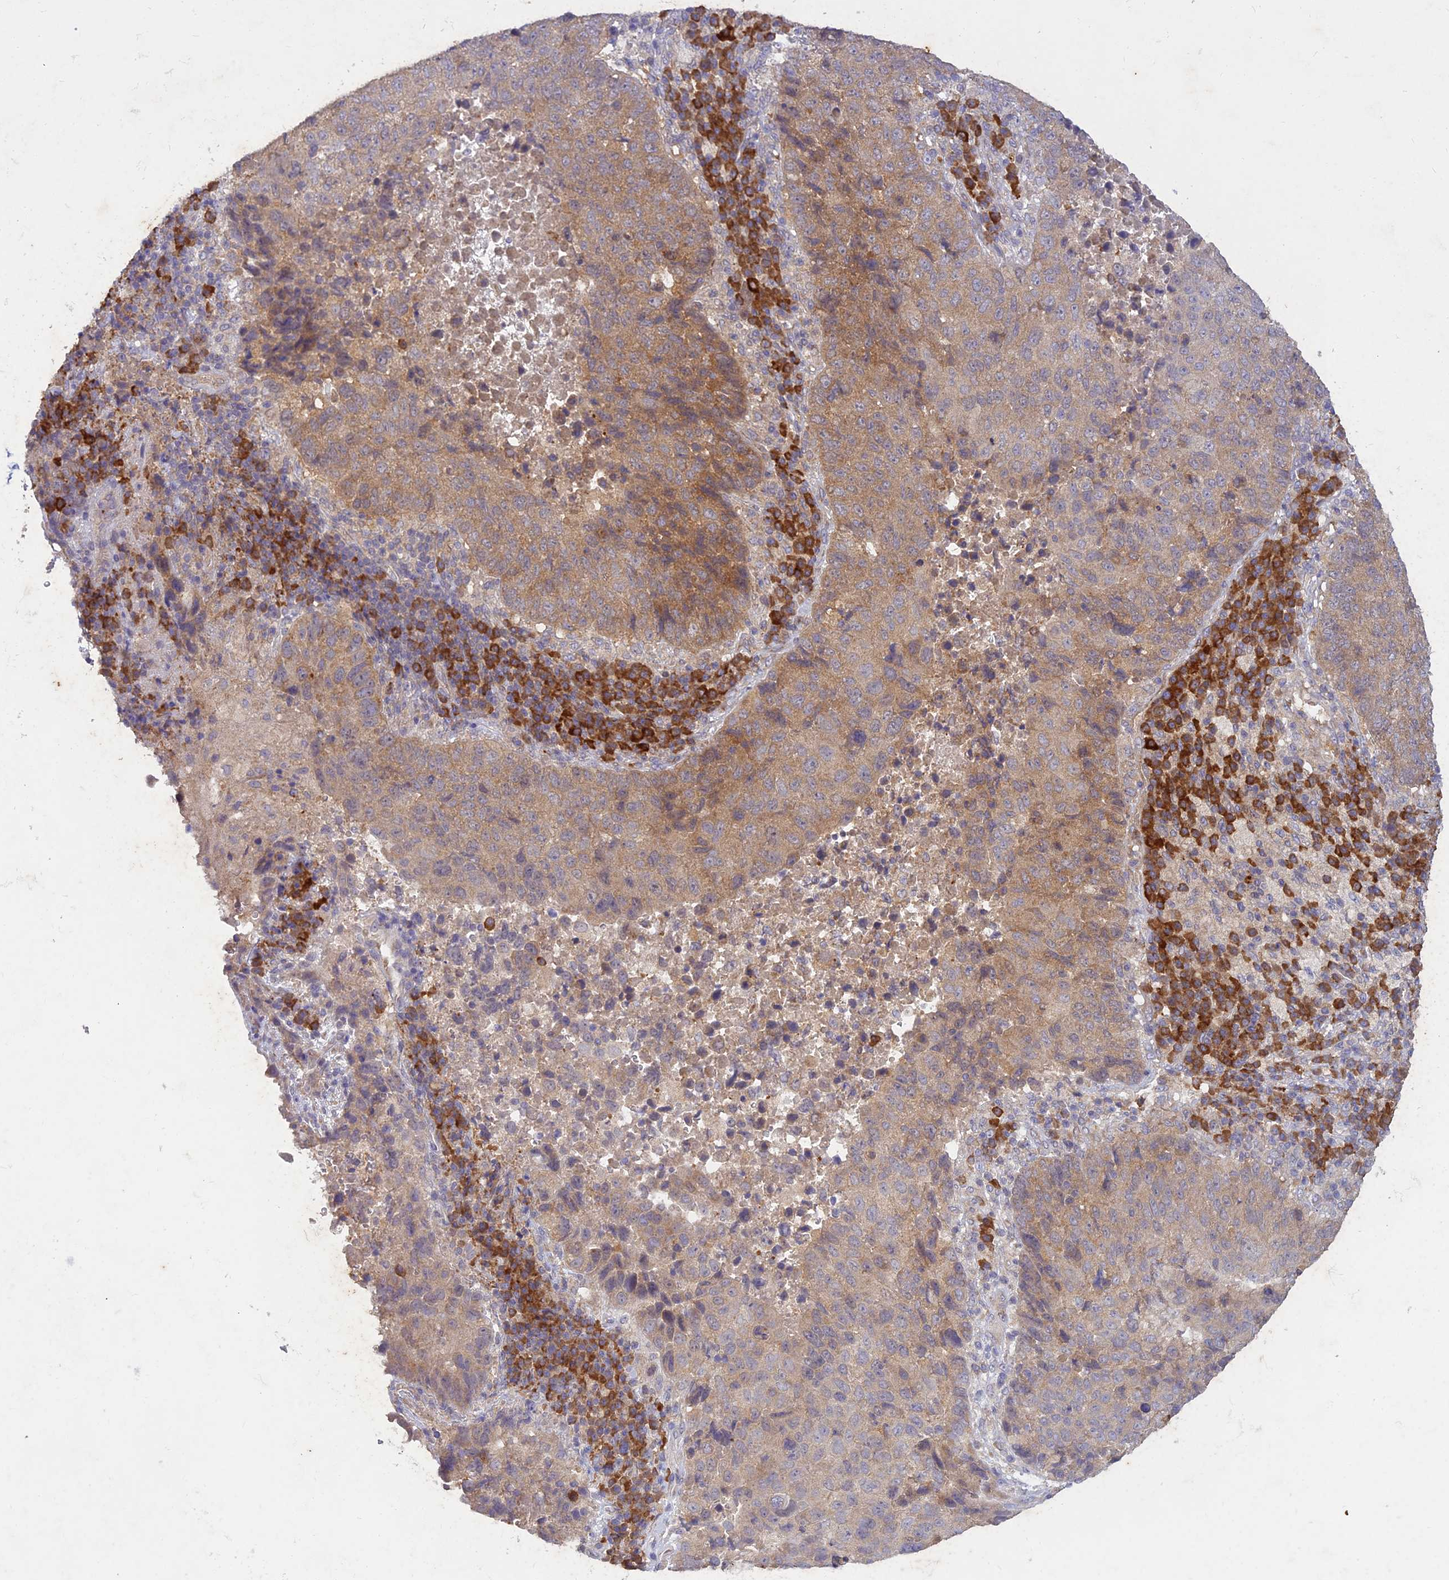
{"staining": {"intensity": "moderate", "quantity": "25%-75%", "location": "cytoplasmic/membranous"}, "tissue": "lung cancer", "cell_type": "Tumor cells", "image_type": "cancer", "snomed": [{"axis": "morphology", "description": "Squamous cell carcinoma, NOS"}, {"axis": "topography", "description": "Lung"}], "caption": "Squamous cell carcinoma (lung) stained with DAB IHC displays medium levels of moderate cytoplasmic/membranous expression in about 25%-75% of tumor cells.", "gene": "NXNL2", "patient": {"sex": "male", "age": 73}}